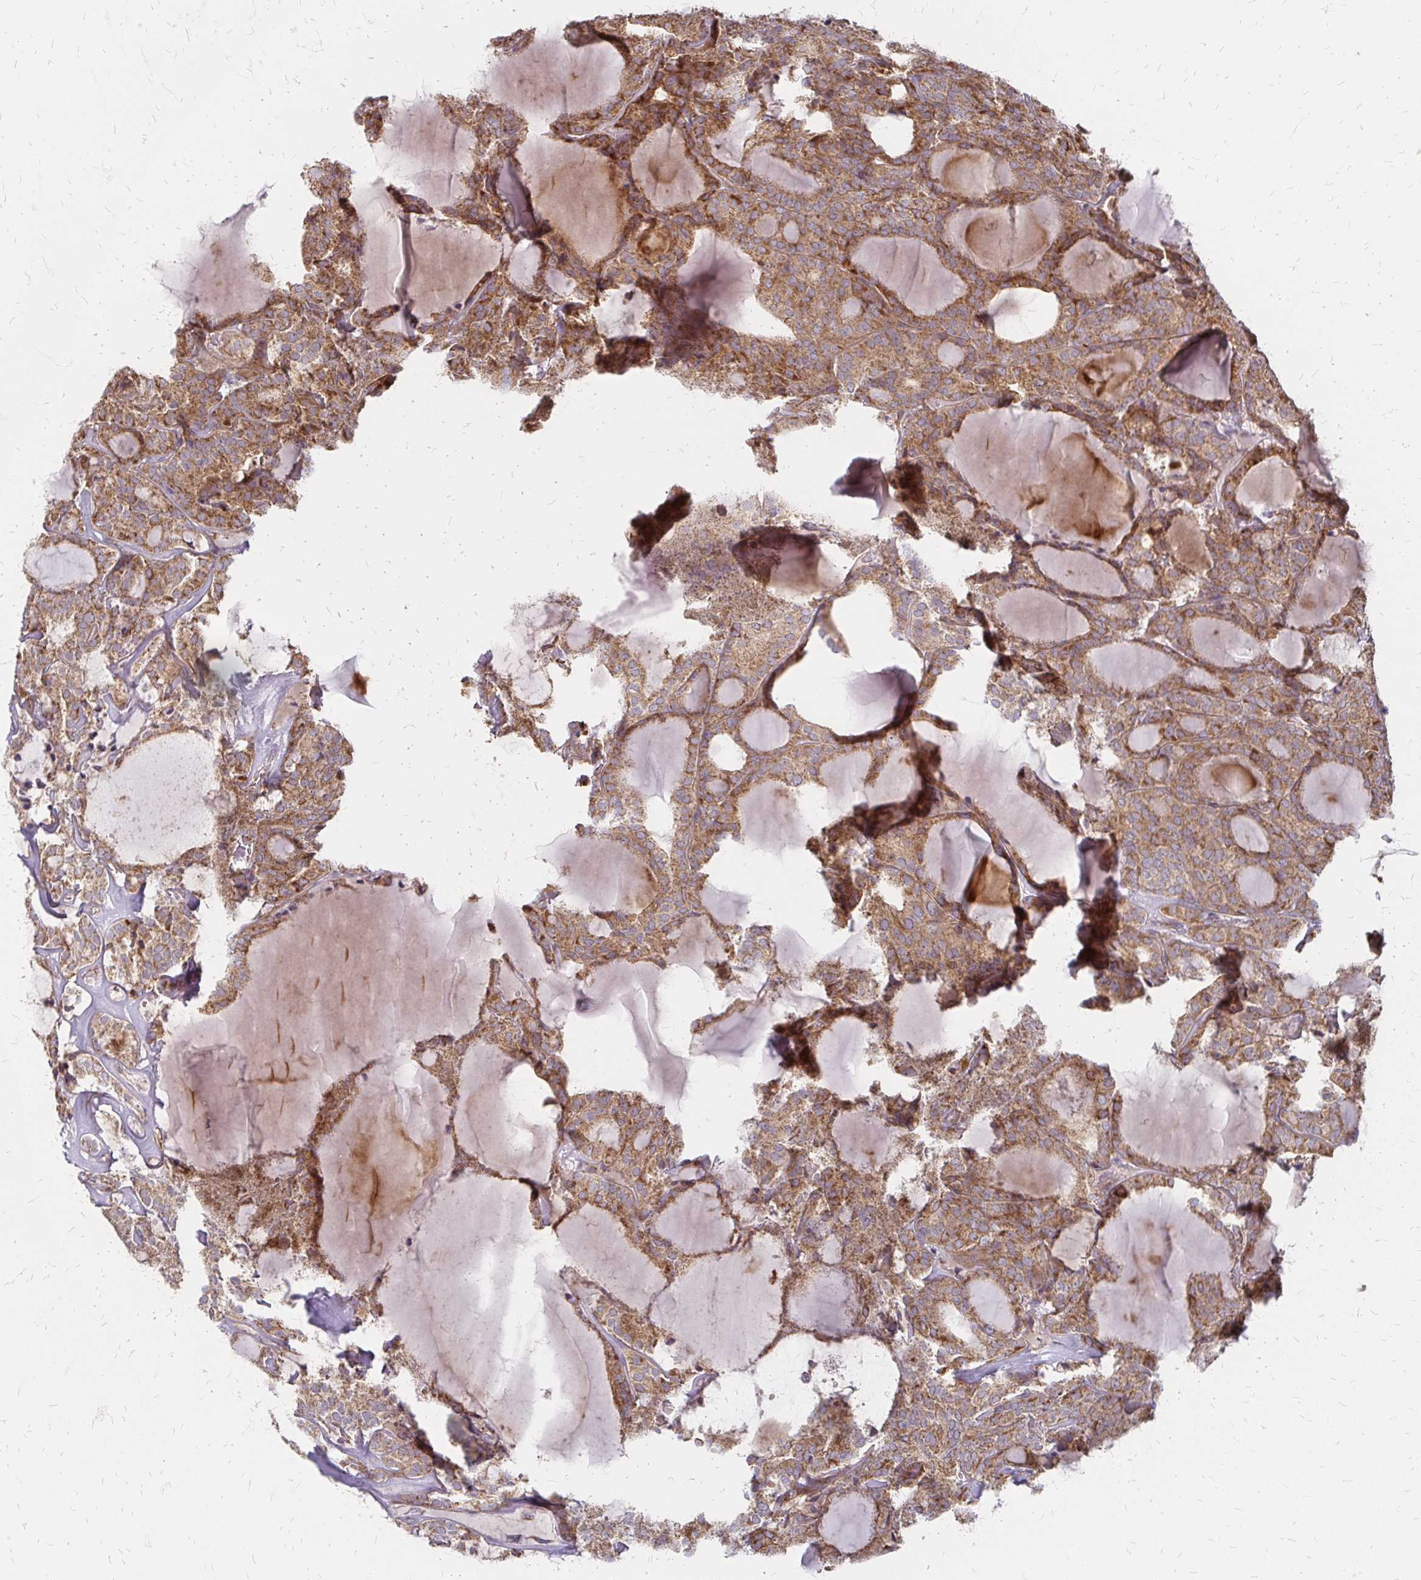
{"staining": {"intensity": "moderate", "quantity": ">75%", "location": "cytoplasmic/membranous"}, "tissue": "thyroid cancer", "cell_type": "Tumor cells", "image_type": "cancer", "snomed": [{"axis": "morphology", "description": "Follicular adenoma carcinoma, NOS"}, {"axis": "topography", "description": "Thyroid gland"}], "caption": "Immunohistochemical staining of human thyroid follicular adenoma carcinoma exhibits medium levels of moderate cytoplasmic/membranous protein expression in approximately >75% of tumor cells. (DAB IHC with brightfield microscopy, high magnification).", "gene": "ZNF383", "patient": {"sex": "male", "age": 74}}